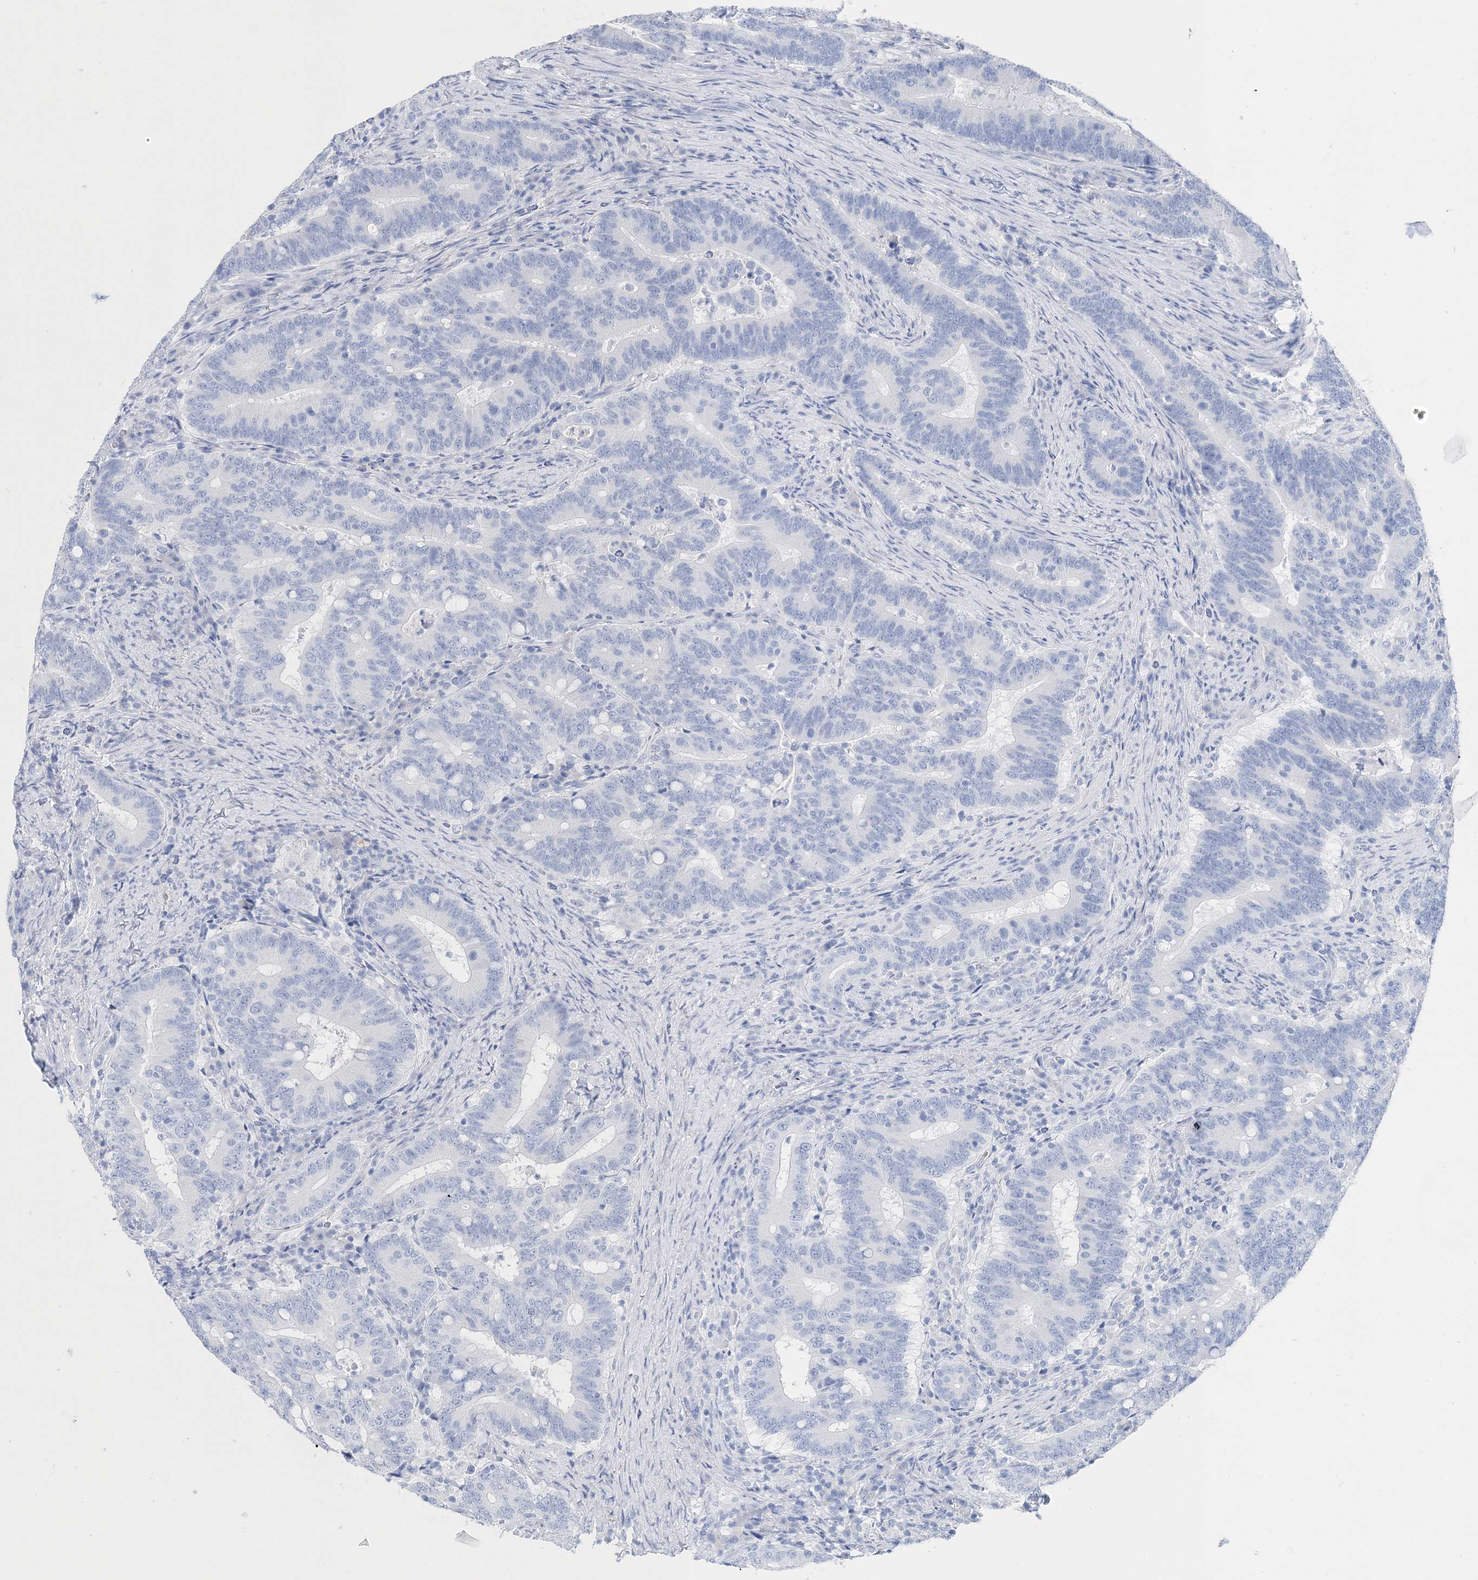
{"staining": {"intensity": "negative", "quantity": "none", "location": "none"}, "tissue": "colorectal cancer", "cell_type": "Tumor cells", "image_type": "cancer", "snomed": [{"axis": "morphology", "description": "Adenocarcinoma, NOS"}, {"axis": "topography", "description": "Colon"}], "caption": "The micrograph demonstrates no staining of tumor cells in colorectal adenocarcinoma. Brightfield microscopy of immunohistochemistry stained with DAB (brown) and hematoxylin (blue), captured at high magnification.", "gene": "TSPYL6", "patient": {"sex": "female", "age": 66}}